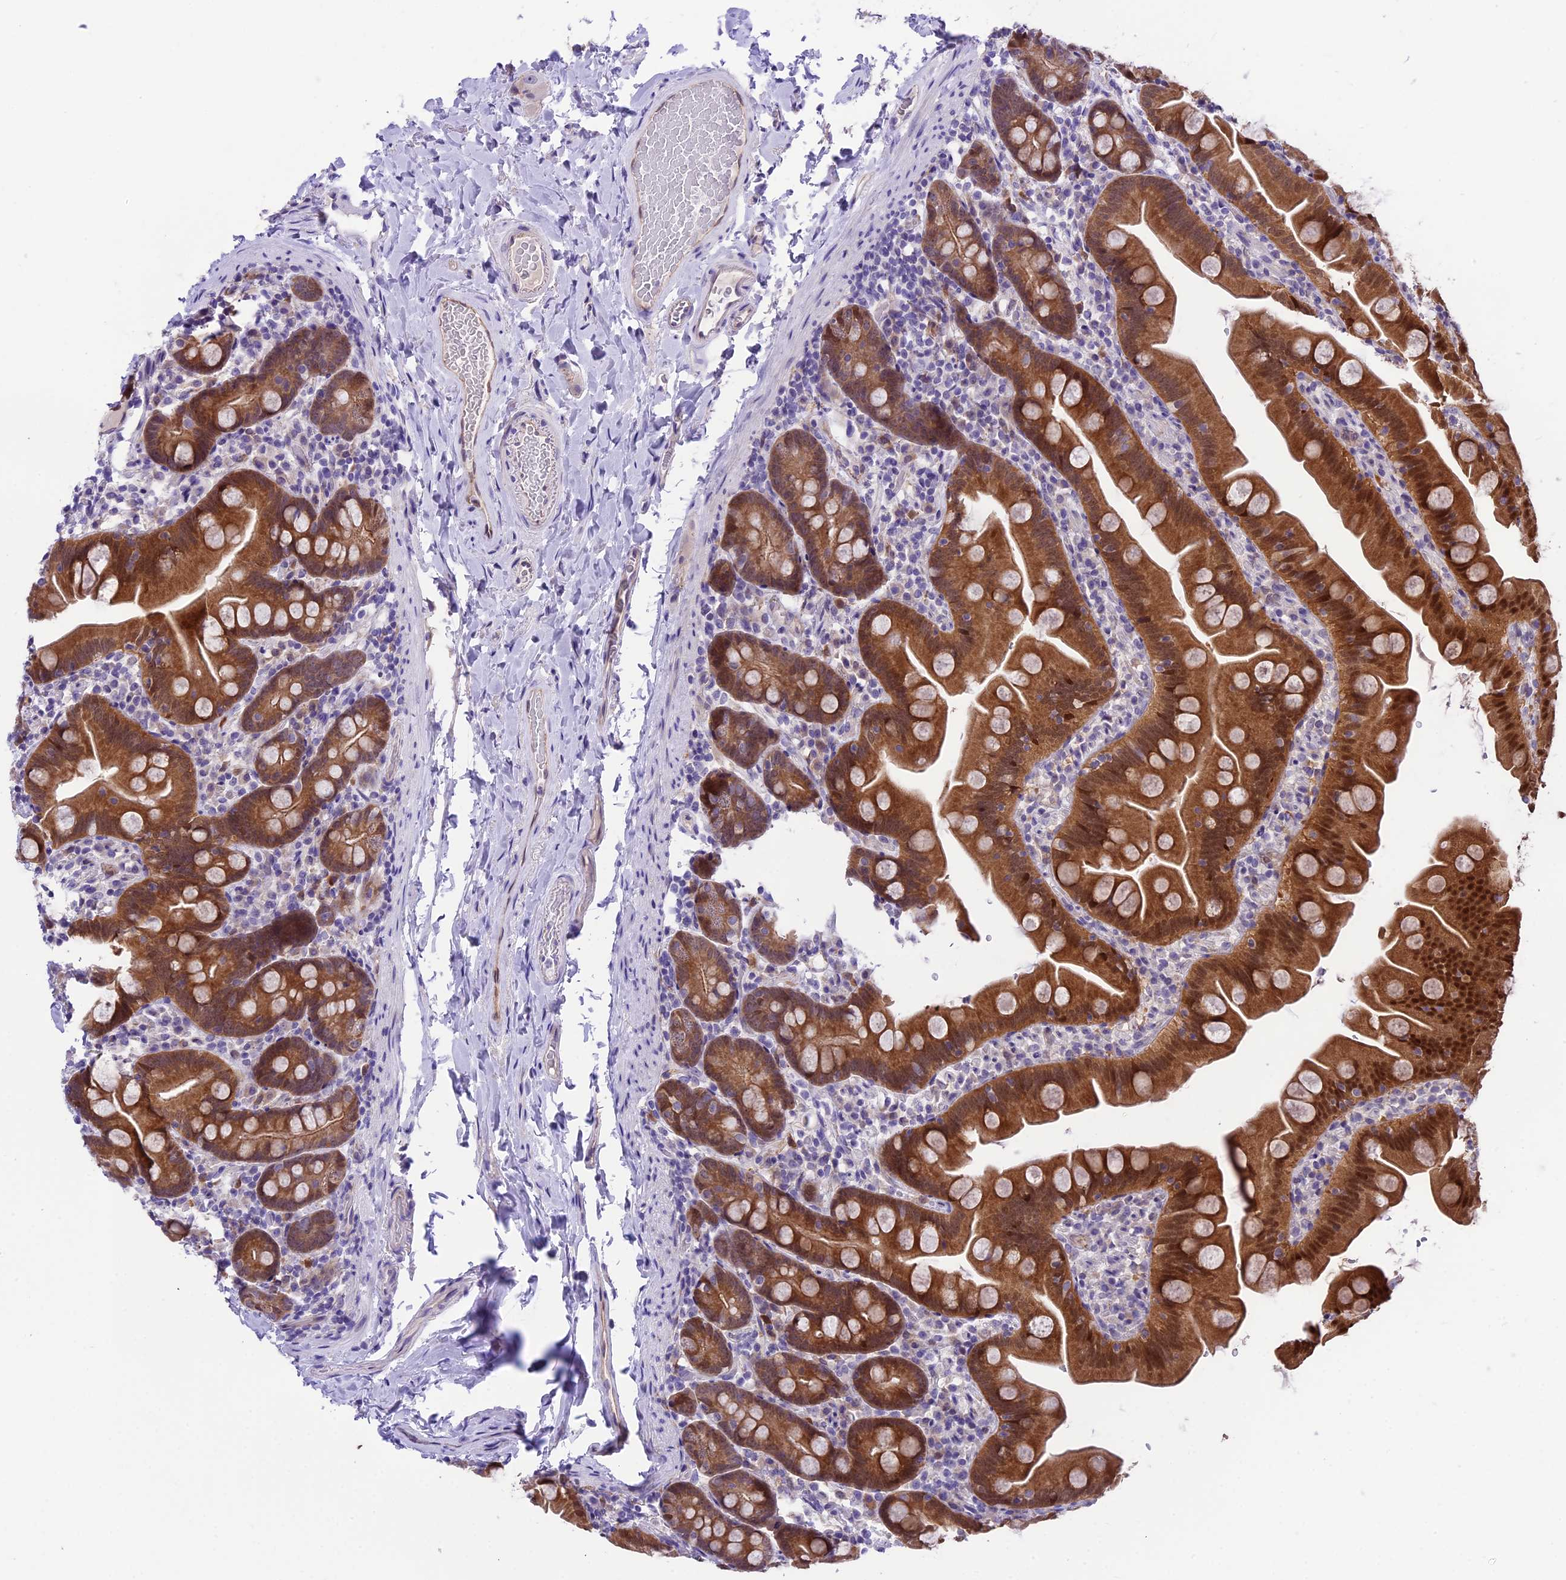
{"staining": {"intensity": "moderate", "quantity": ">75%", "location": "cytoplasmic/membranous,nuclear"}, "tissue": "small intestine", "cell_type": "Glandular cells", "image_type": "normal", "snomed": [{"axis": "morphology", "description": "Normal tissue, NOS"}, {"axis": "topography", "description": "Small intestine"}], "caption": "The photomicrograph reveals staining of benign small intestine, revealing moderate cytoplasmic/membranous,nuclear protein positivity (brown color) within glandular cells.", "gene": "PRR15", "patient": {"sex": "female", "age": 68}}